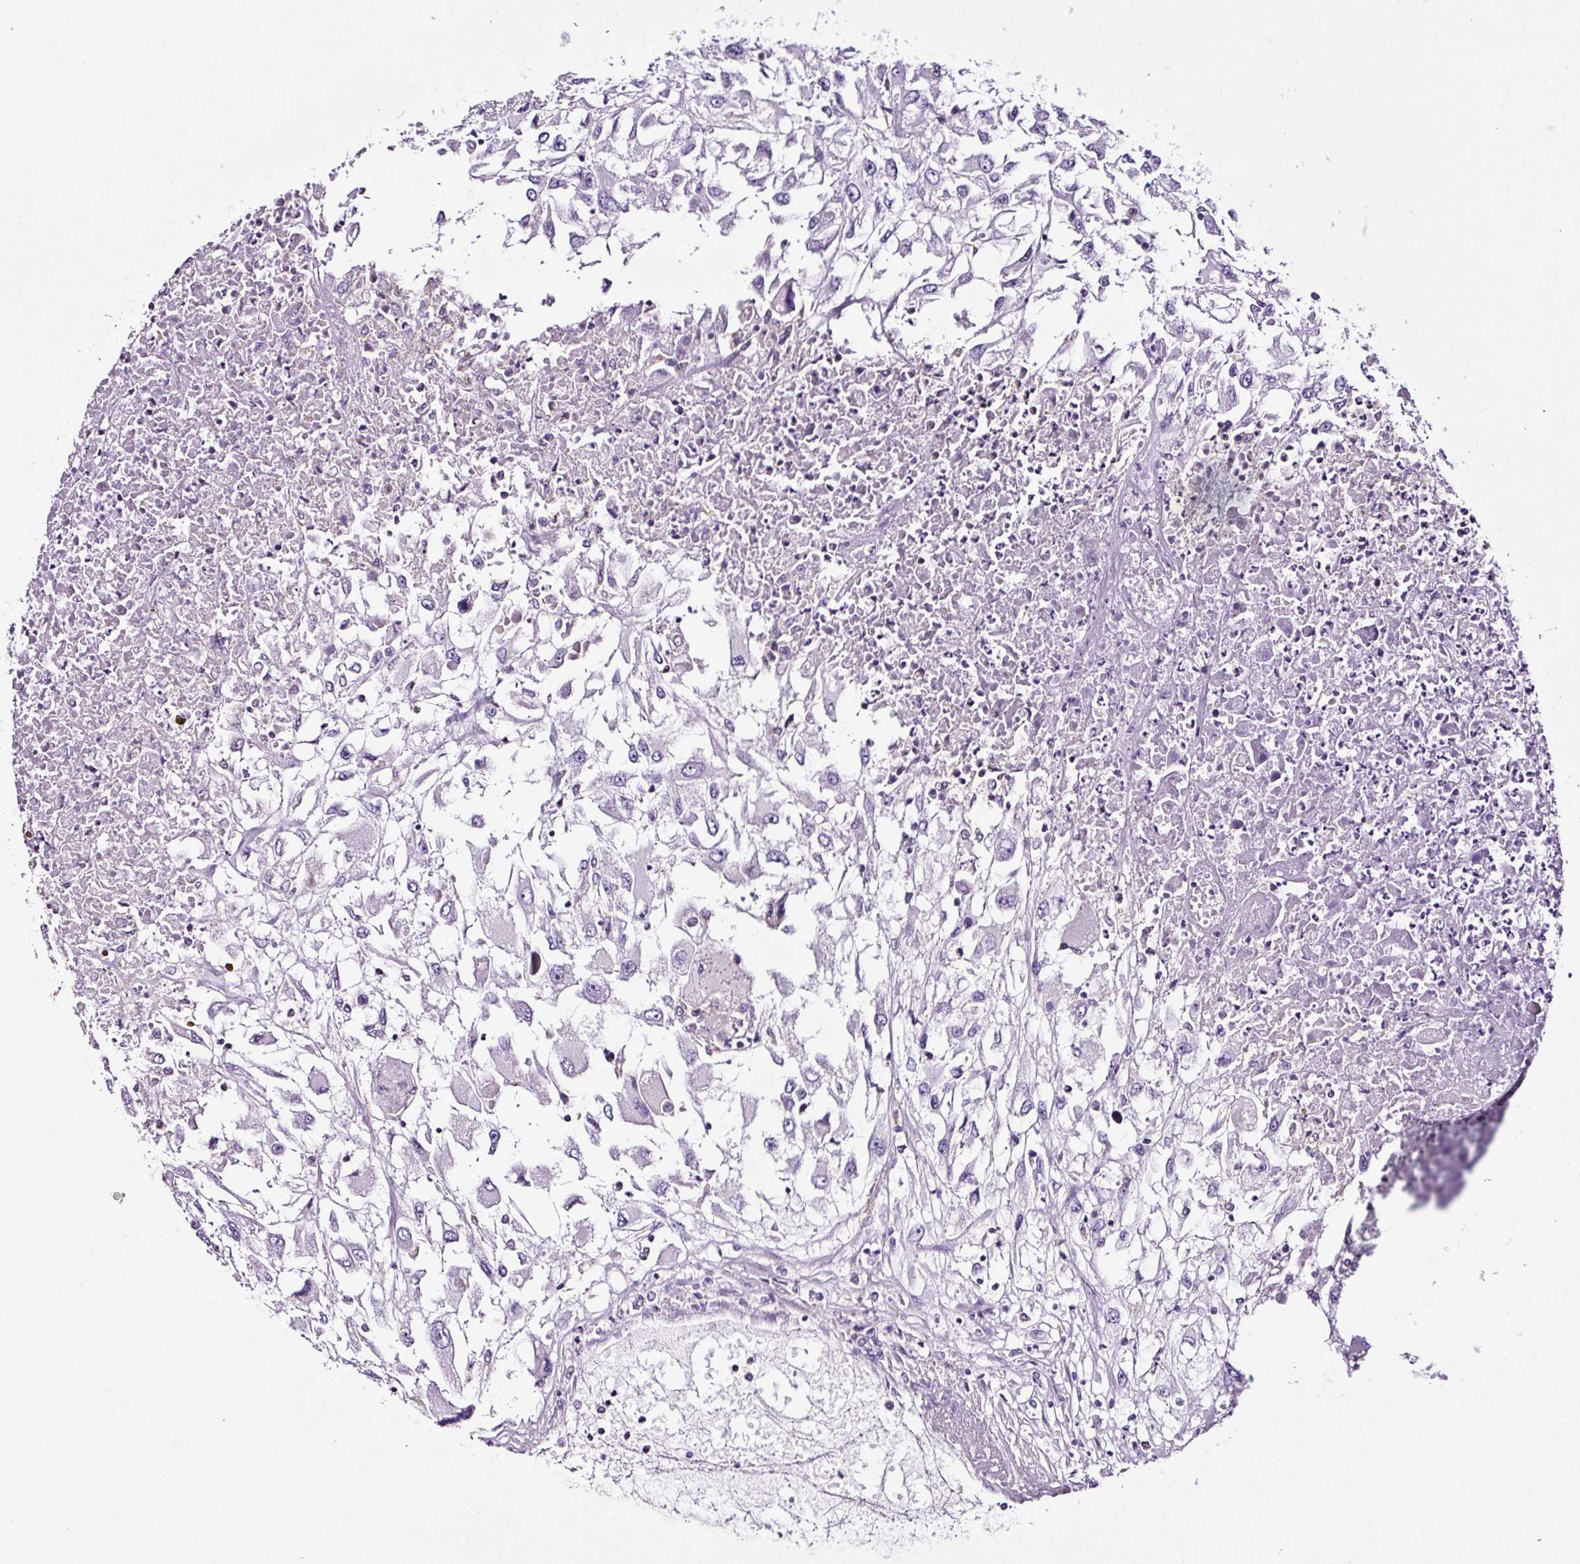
{"staining": {"intensity": "negative", "quantity": "none", "location": "none"}, "tissue": "renal cancer", "cell_type": "Tumor cells", "image_type": "cancer", "snomed": [{"axis": "morphology", "description": "Adenocarcinoma, NOS"}, {"axis": "topography", "description": "Kidney"}], "caption": "IHC image of neoplastic tissue: renal adenocarcinoma stained with DAB shows no significant protein expression in tumor cells. (DAB (3,3'-diaminobenzidine) IHC, high magnification).", "gene": "FBXL7", "patient": {"sex": "female", "age": 52}}